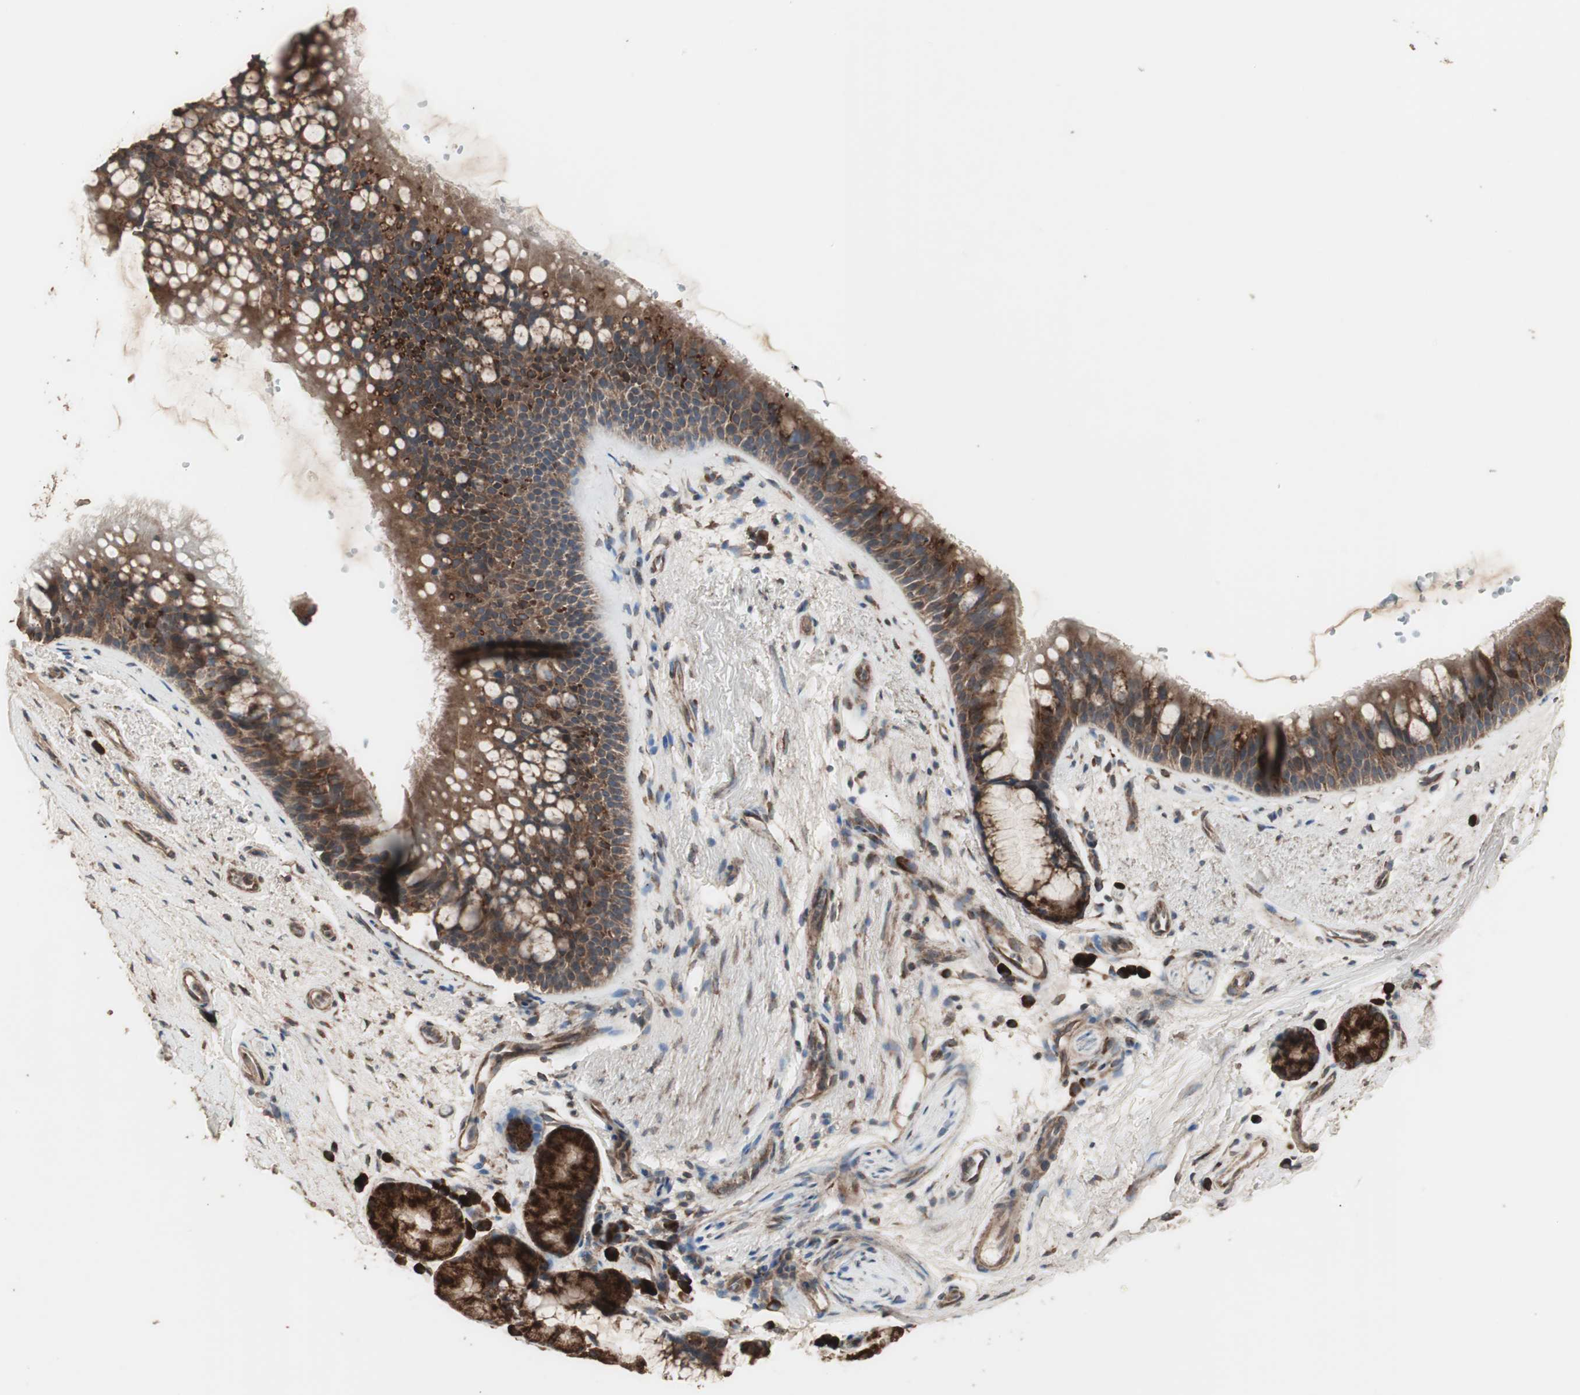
{"staining": {"intensity": "strong", "quantity": ">75%", "location": "cytoplasmic/membranous"}, "tissue": "bronchus", "cell_type": "Respiratory epithelial cells", "image_type": "normal", "snomed": [{"axis": "morphology", "description": "Normal tissue, NOS"}, {"axis": "topography", "description": "Bronchus"}], "caption": "Strong cytoplasmic/membranous positivity for a protein is present in approximately >75% of respiratory epithelial cells of benign bronchus using IHC.", "gene": "LZTS1", "patient": {"sex": "female", "age": 54}}